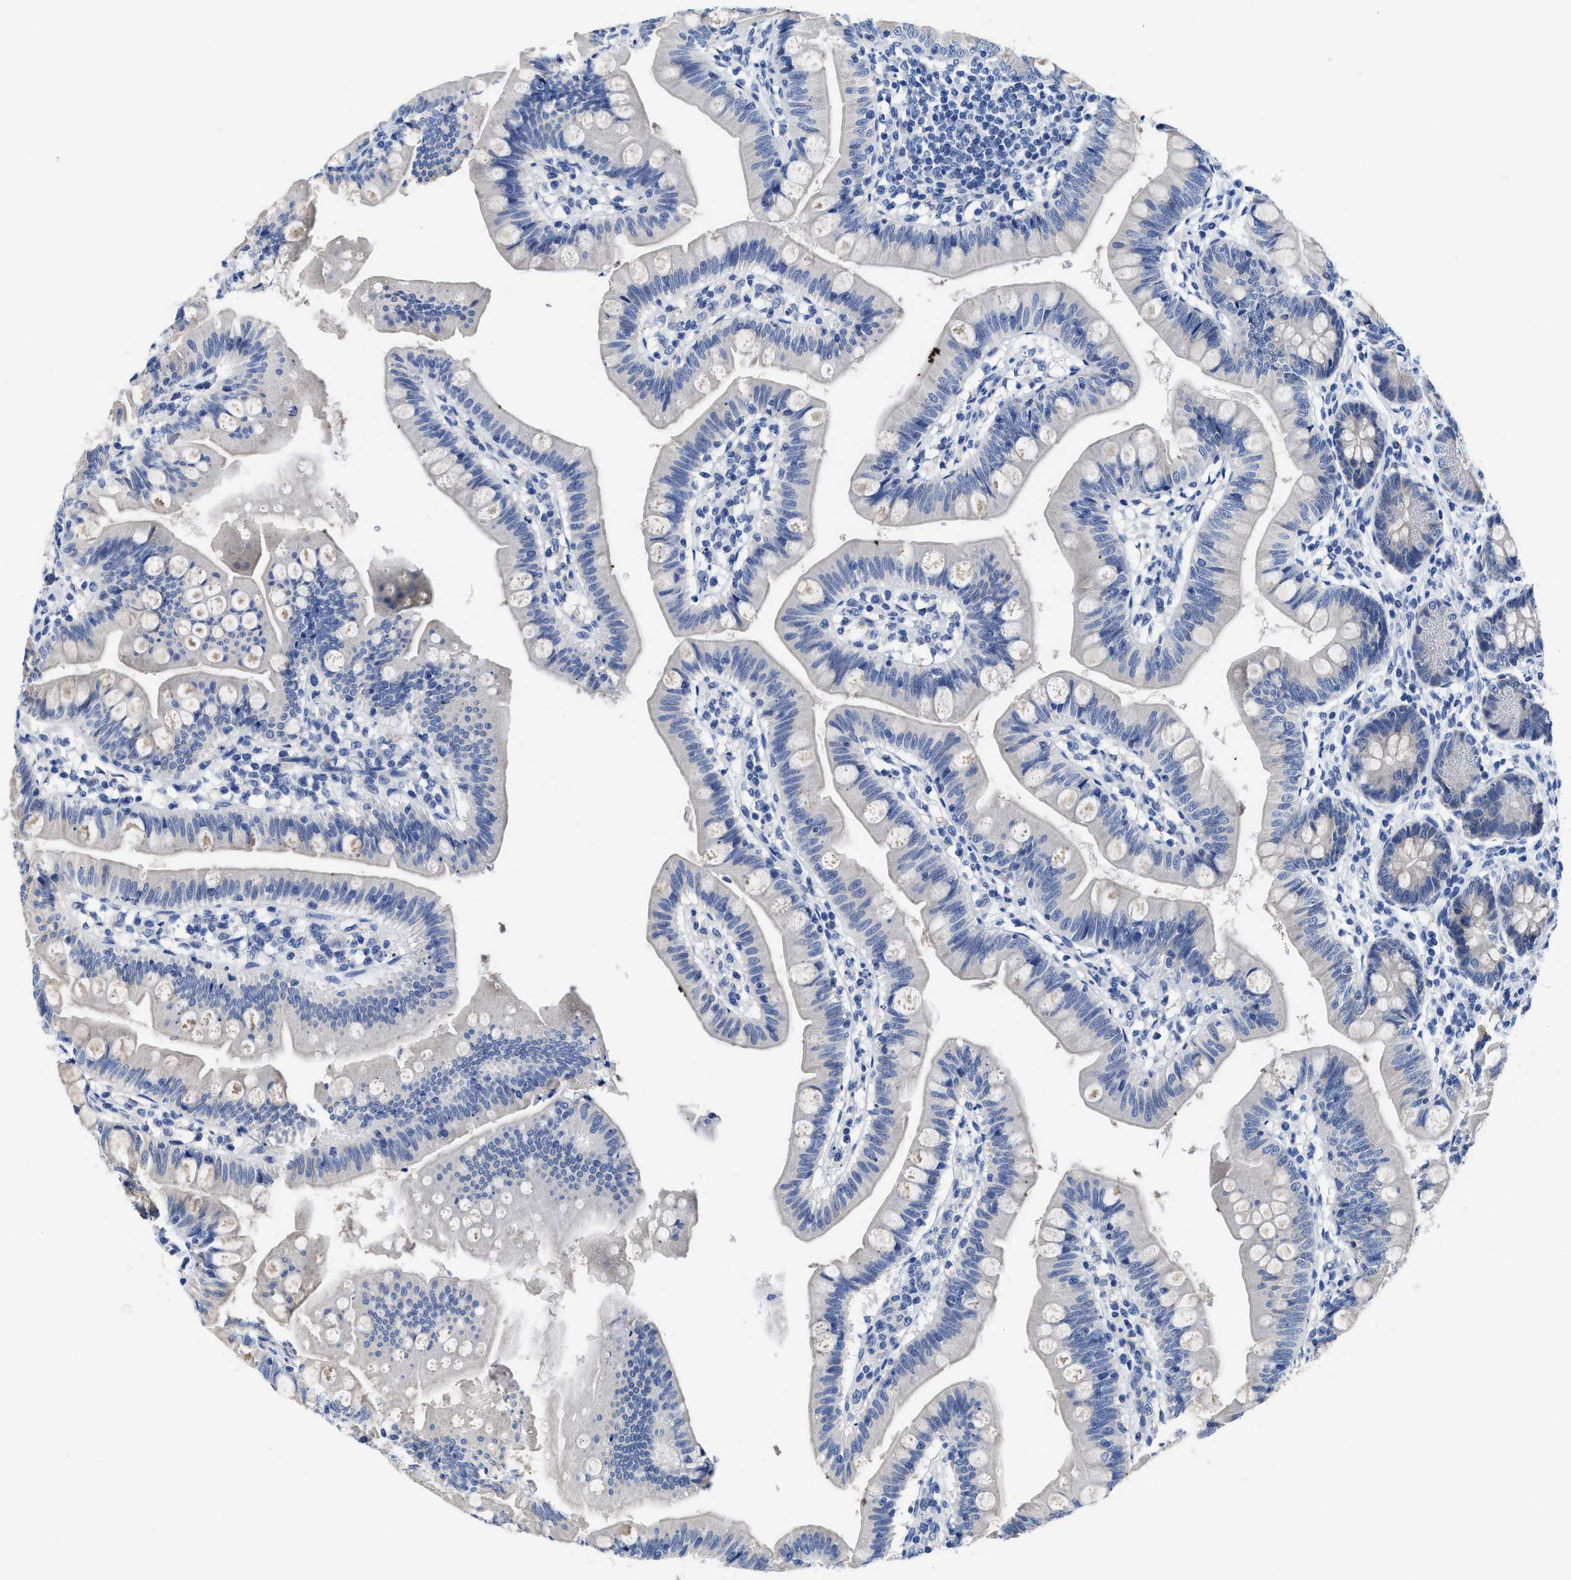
{"staining": {"intensity": "negative", "quantity": "none", "location": "none"}, "tissue": "small intestine", "cell_type": "Glandular cells", "image_type": "normal", "snomed": [{"axis": "morphology", "description": "Normal tissue, NOS"}, {"axis": "topography", "description": "Small intestine"}], "caption": "There is no significant expression in glandular cells of small intestine. (IHC, brightfield microscopy, high magnification).", "gene": "HOOK1", "patient": {"sex": "male", "age": 7}}